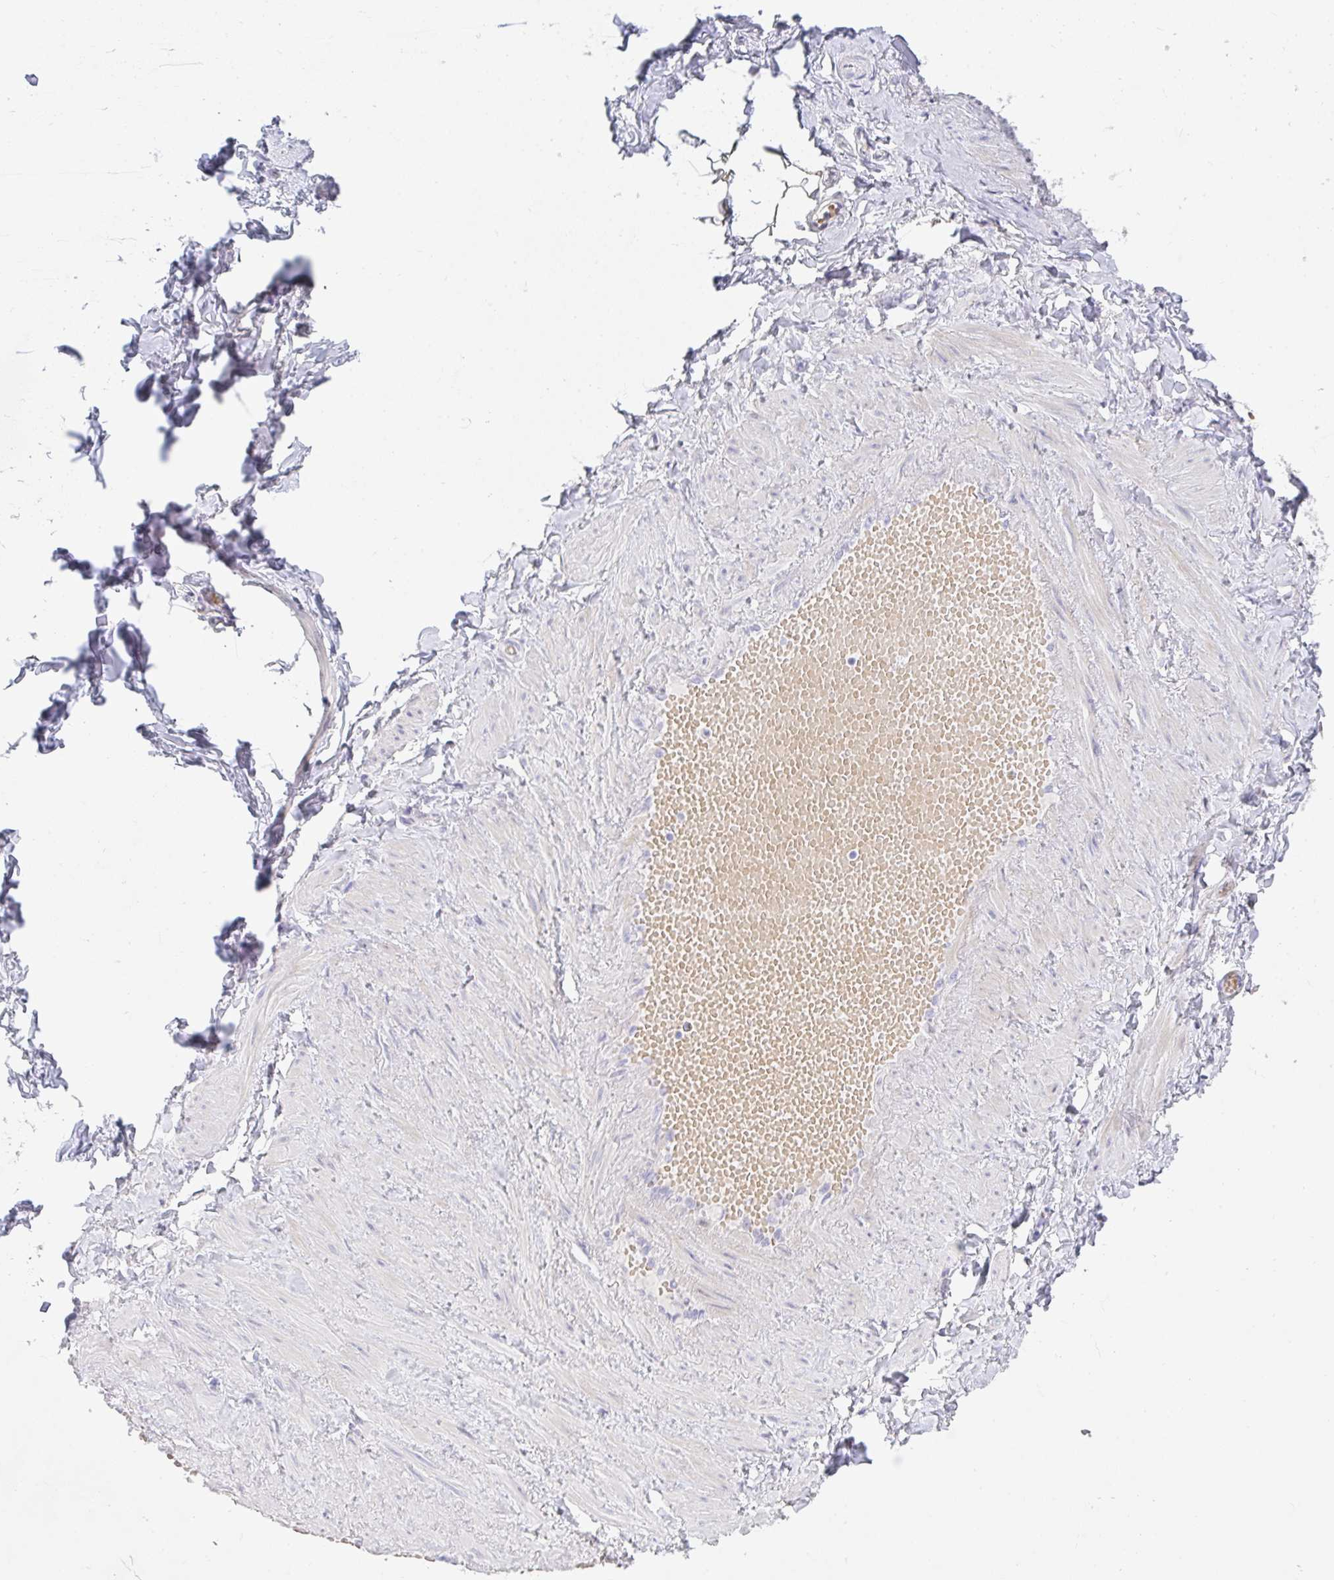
{"staining": {"intensity": "negative", "quantity": "none", "location": "none"}, "tissue": "adipose tissue", "cell_type": "Adipocytes", "image_type": "normal", "snomed": [{"axis": "morphology", "description": "Normal tissue, NOS"}, {"axis": "topography", "description": "Soft tissue"}, {"axis": "topography", "description": "Adipose tissue"}, {"axis": "topography", "description": "Vascular tissue"}, {"axis": "topography", "description": "Peripheral nerve tissue"}], "caption": "Immunohistochemistry of benign human adipose tissue reveals no expression in adipocytes.", "gene": "NEU2", "patient": {"sex": "male", "age": 29}}